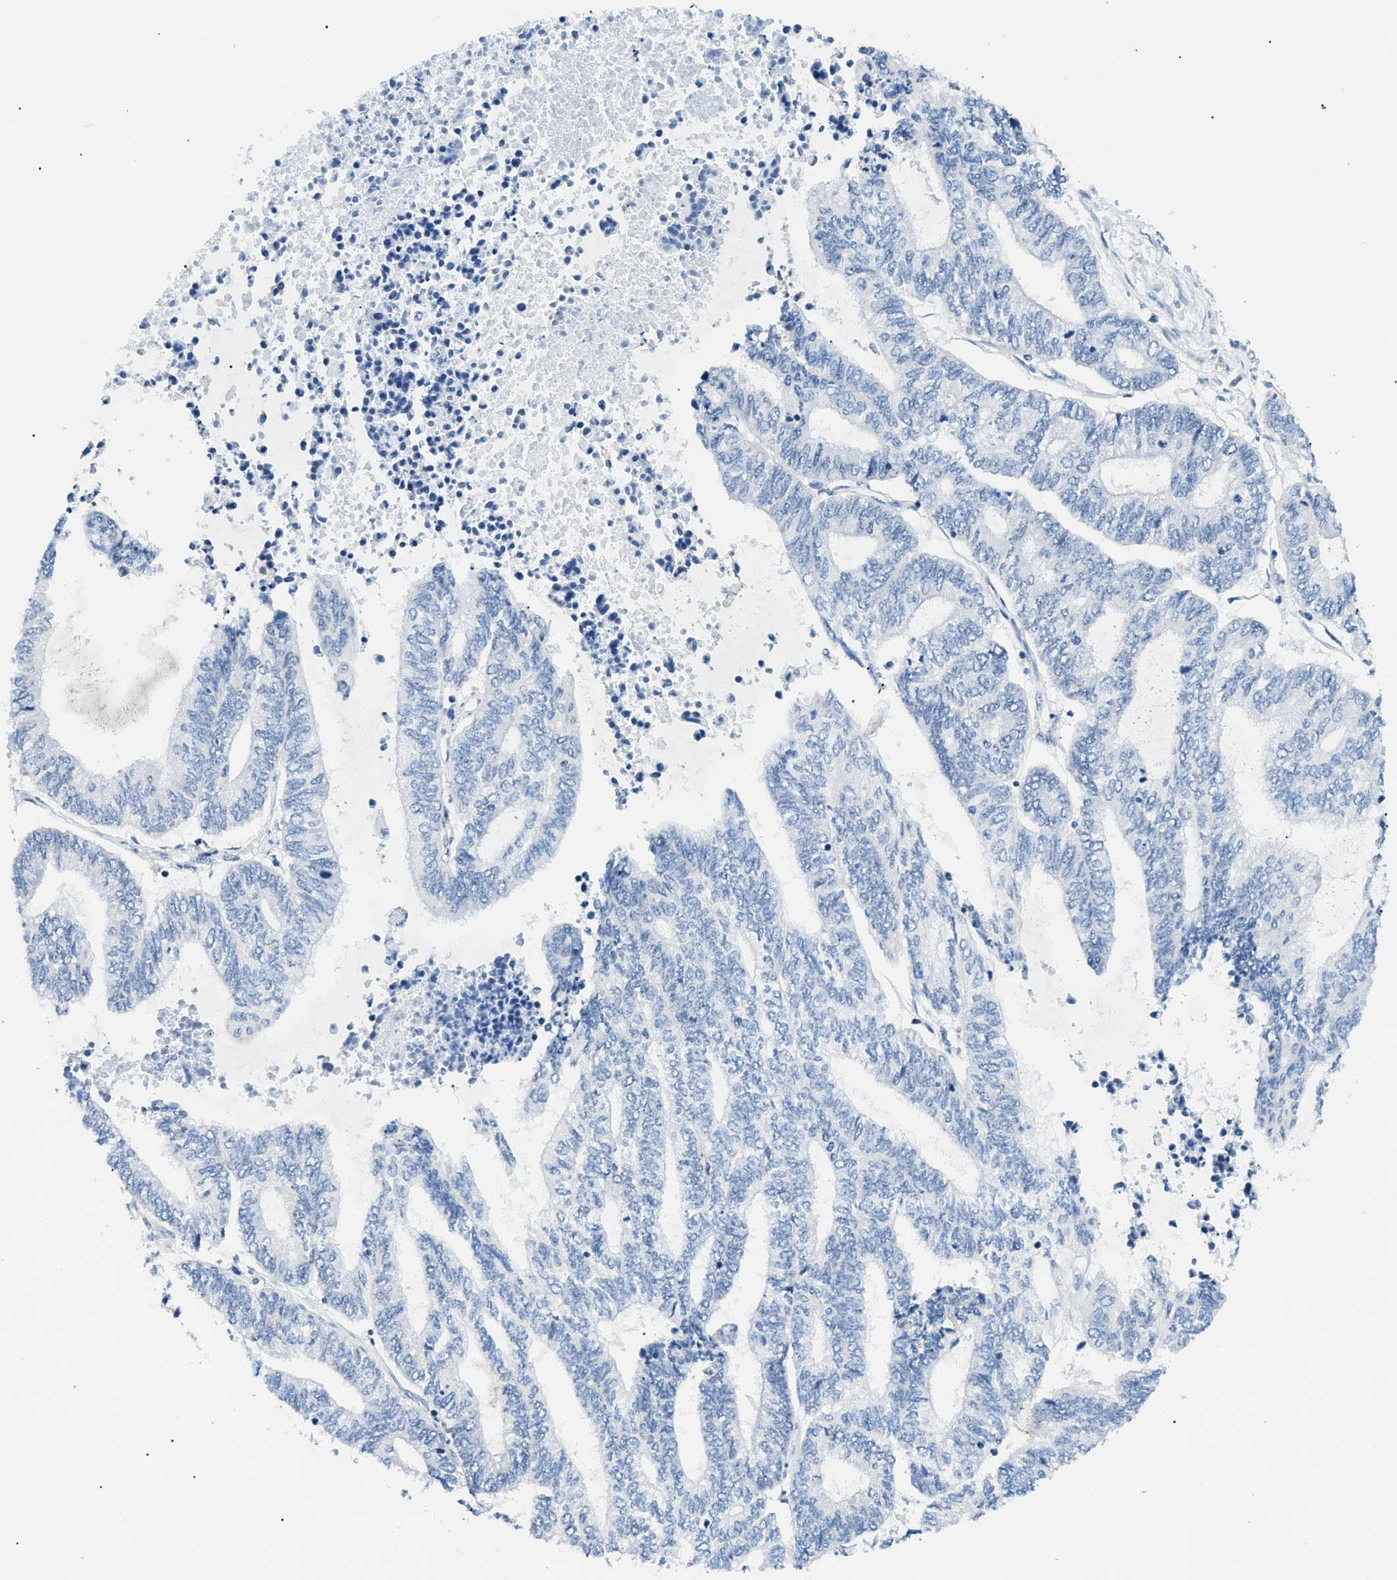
{"staining": {"intensity": "negative", "quantity": "none", "location": "none"}, "tissue": "endometrial cancer", "cell_type": "Tumor cells", "image_type": "cancer", "snomed": [{"axis": "morphology", "description": "Adenocarcinoma, NOS"}, {"axis": "topography", "description": "Uterus"}, {"axis": "topography", "description": "Endometrium"}], "caption": "Immunohistochemical staining of human adenocarcinoma (endometrial) exhibits no significant staining in tumor cells.", "gene": "SMARCC1", "patient": {"sex": "female", "age": 70}}